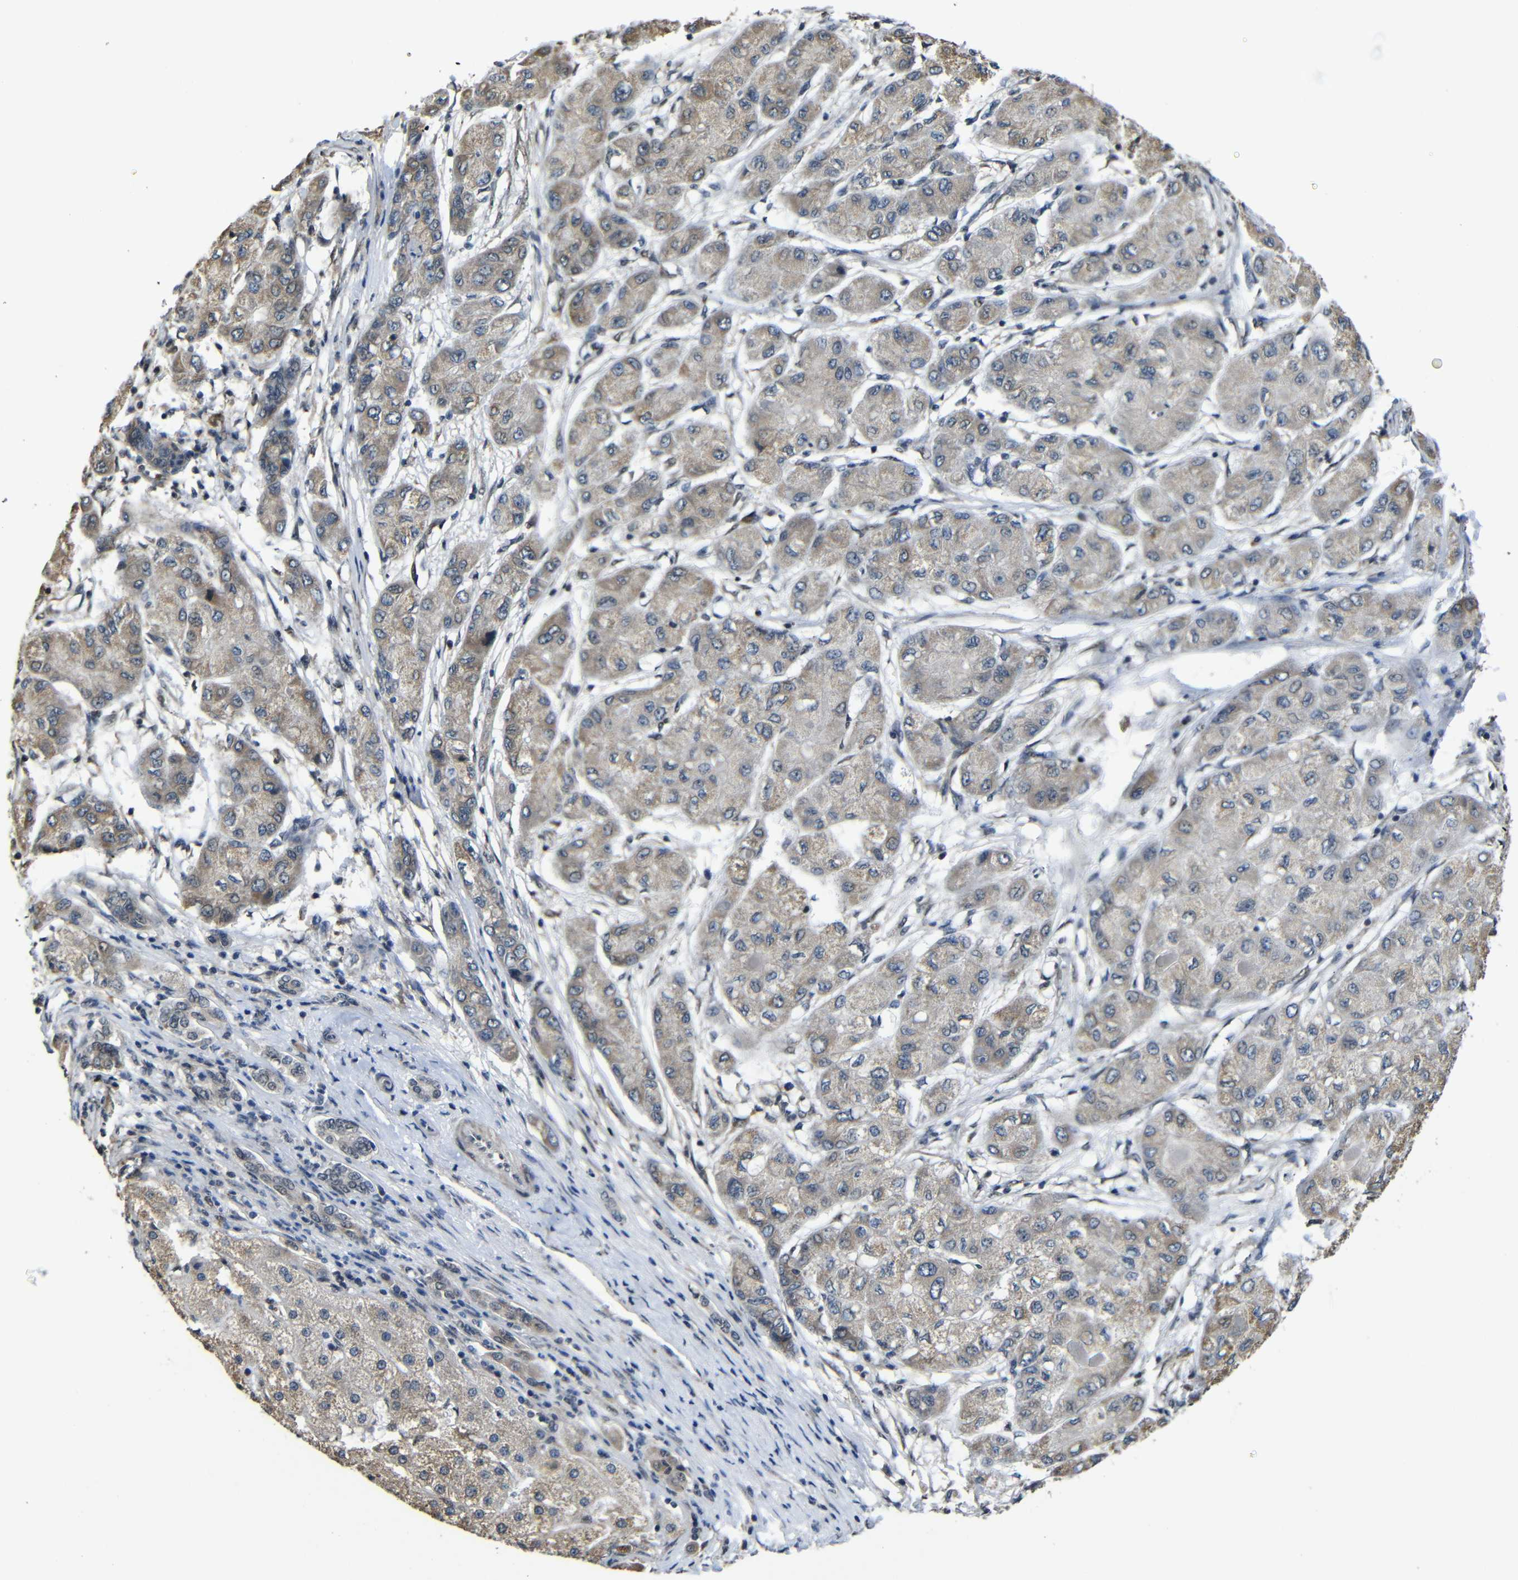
{"staining": {"intensity": "moderate", "quantity": "<25%", "location": "cytoplasmic/membranous"}, "tissue": "liver cancer", "cell_type": "Tumor cells", "image_type": "cancer", "snomed": [{"axis": "morphology", "description": "Carcinoma, Hepatocellular, NOS"}, {"axis": "topography", "description": "Liver"}], "caption": "IHC of liver cancer reveals low levels of moderate cytoplasmic/membranous staining in approximately <25% of tumor cells.", "gene": "FAM172A", "patient": {"sex": "male", "age": 80}}